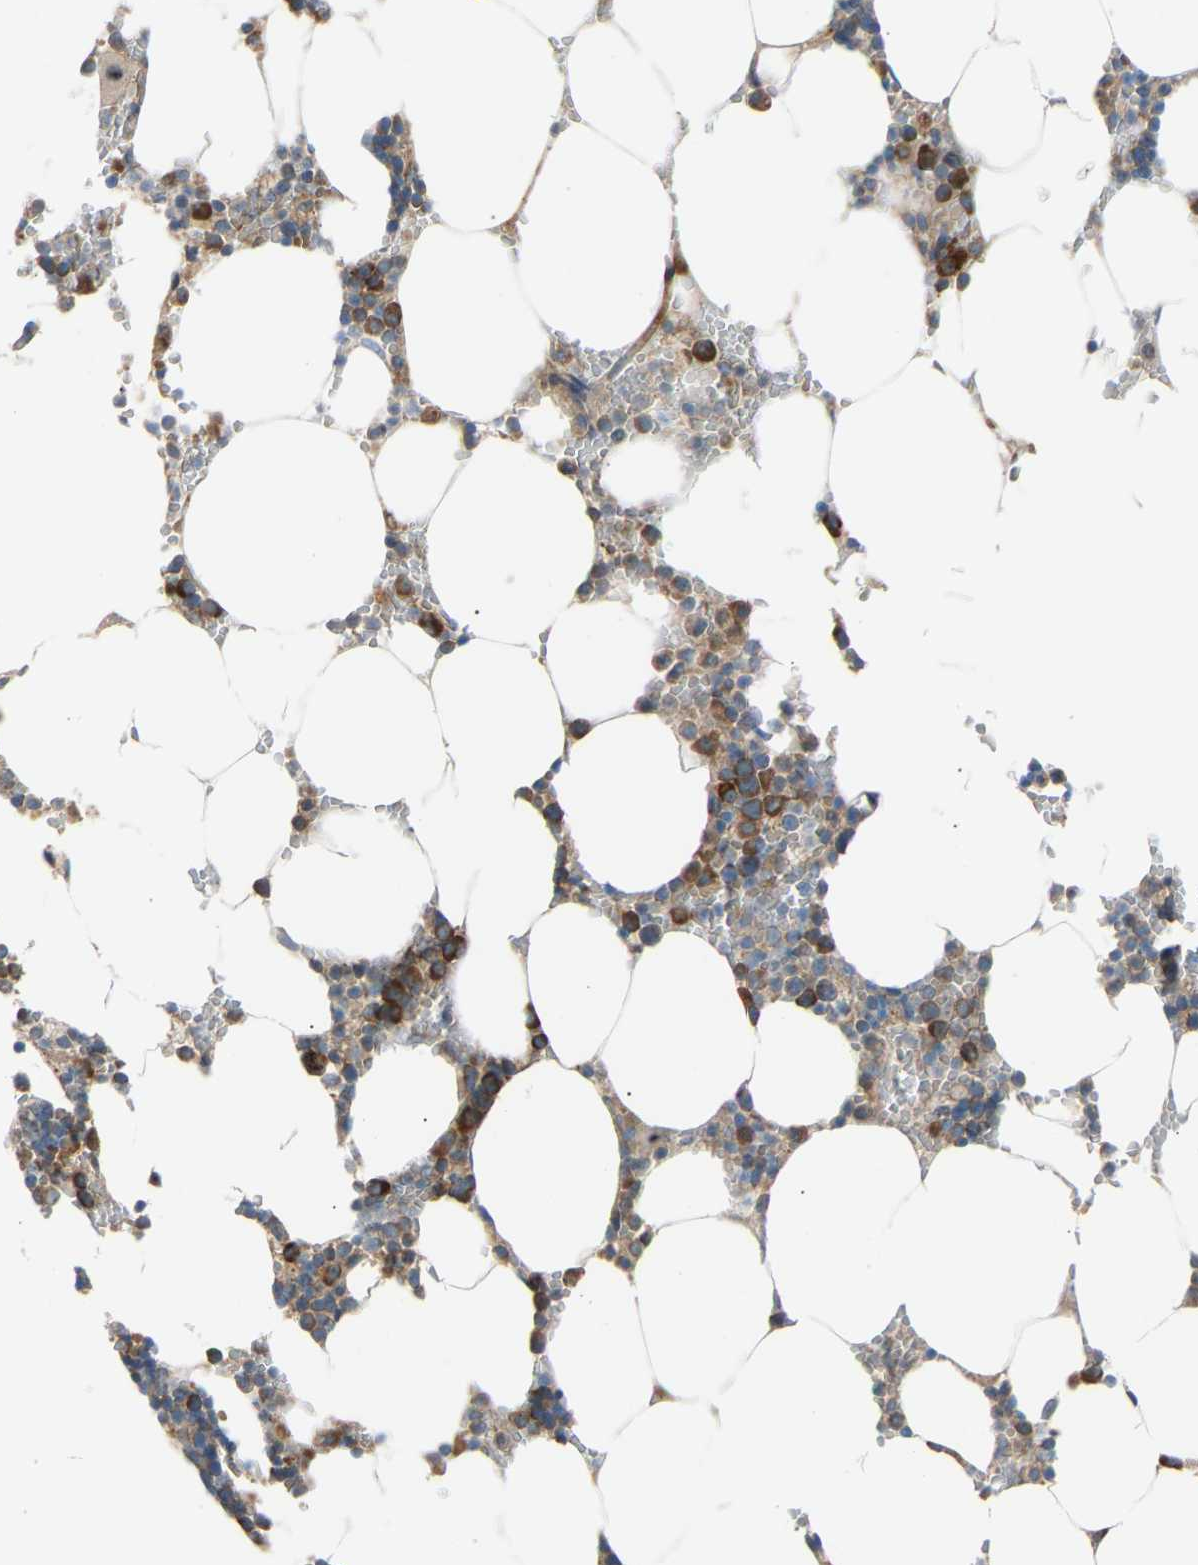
{"staining": {"intensity": "moderate", "quantity": ">75%", "location": "cytoplasmic/membranous"}, "tissue": "bone marrow", "cell_type": "Hematopoietic cells", "image_type": "normal", "snomed": [{"axis": "morphology", "description": "Normal tissue, NOS"}, {"axis": "topography", "description": "Bone marrow"}], "caption": "Protein staining demonstrates moderate cytoplasmic/membranous positivity in approximately >75% of hematopoietic cells in unremarkable bone marrow. The protein of interest is stained brown, and the nuclei are stained in blue (DAB IHC with brightfield microscopy, high magnification).", "gene": "VPS41", "patient": {"sex": "male", "age": 70}}